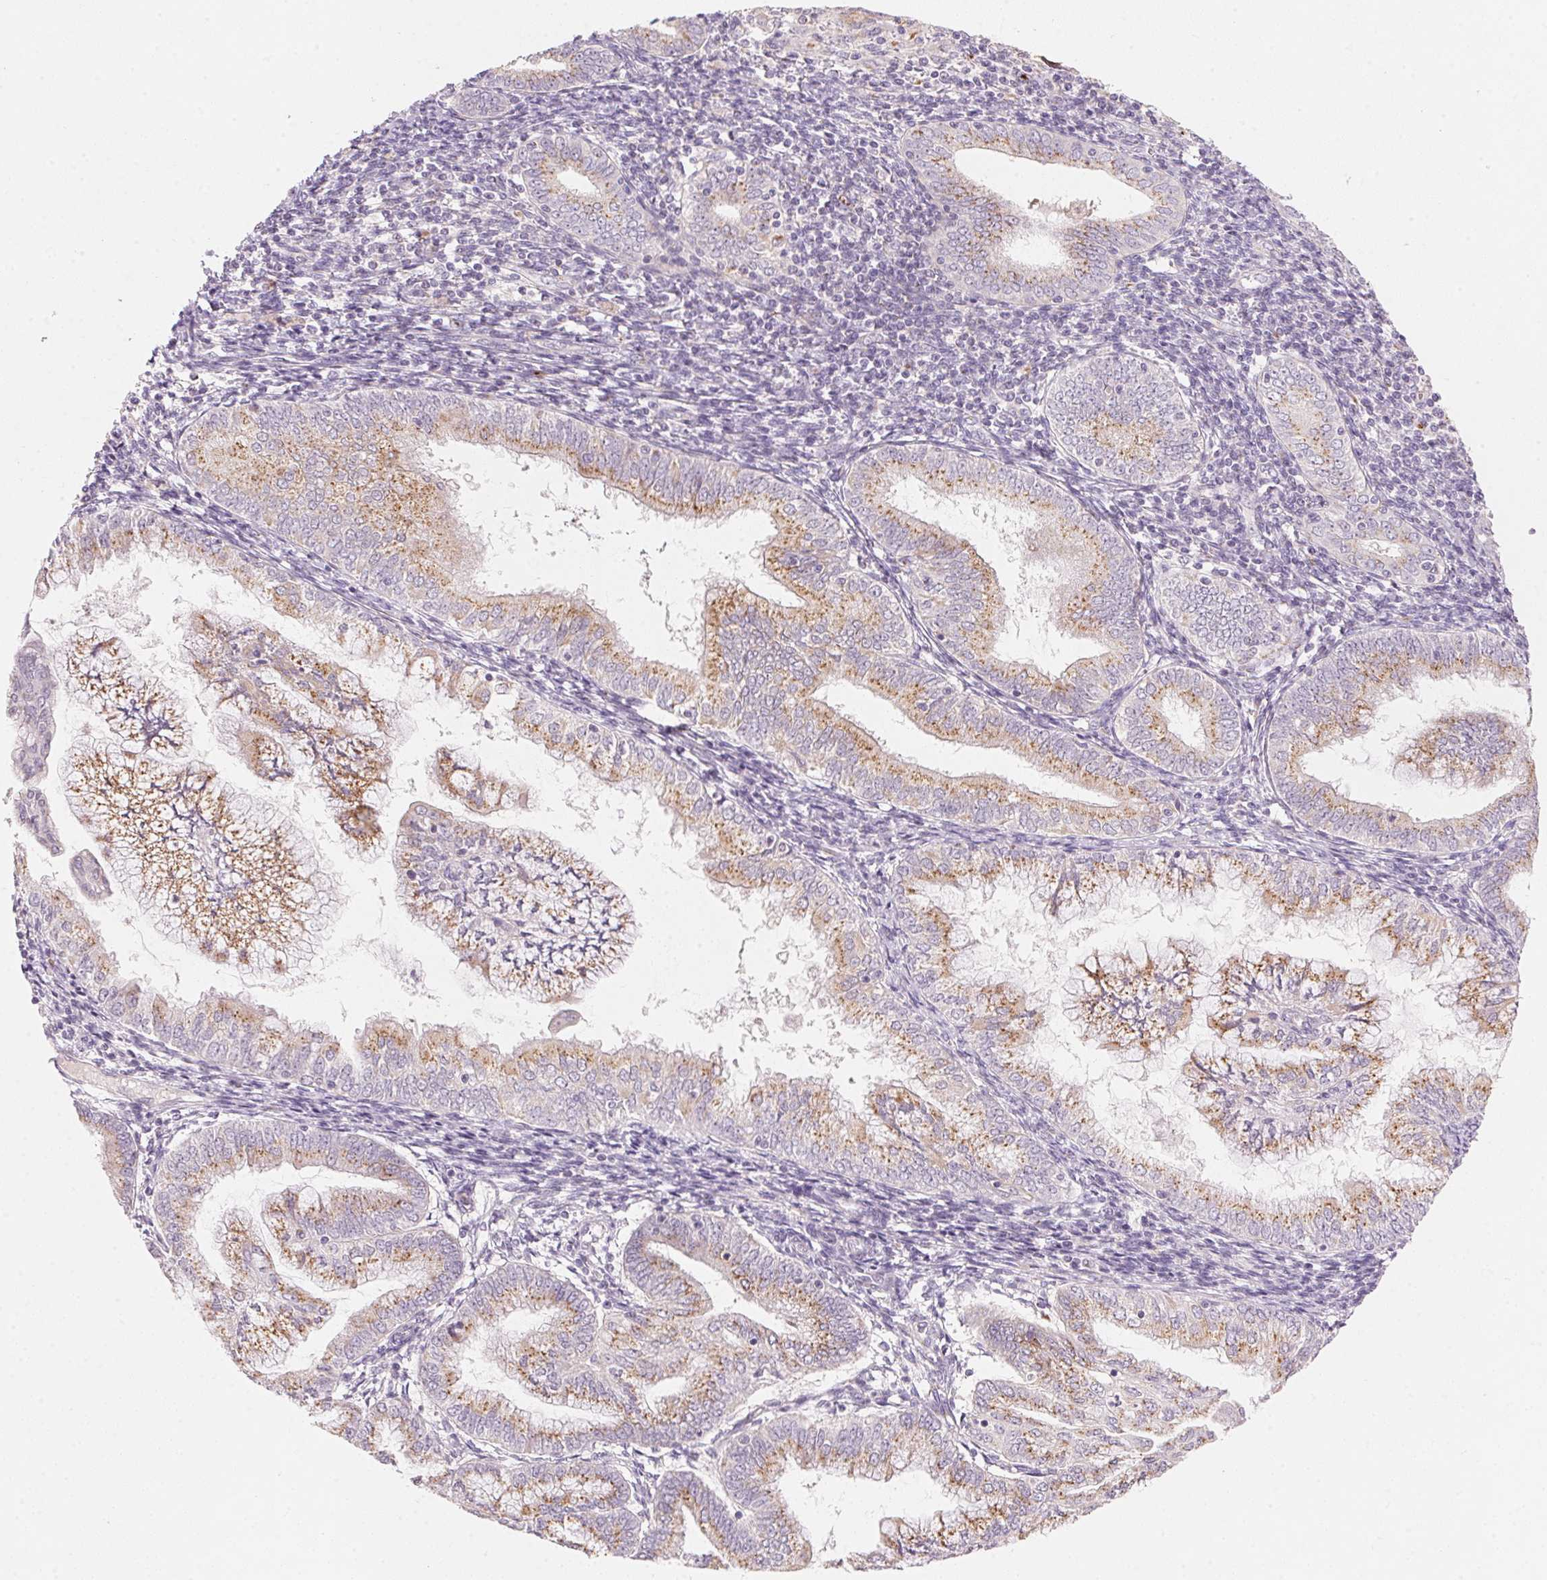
{"staining": {"intensity": "moderate", "quantity": ">75%", "location": "cytoplasmic/membranous"}, "tissue": "endometrial cancer", "cell_type": "Tumor cells", "image_type": "cancer", "snomed": [{"axis": "morphology", "description": "Adenocarcinoma, NOS"}, {"axis": "topography", "description": "Endometrium"}], "caption": "DAB immunohistochemical staining of endometrial cancer (adenocarcinoma) displays moderate cytoplasmic/membranous protein positivity in about >75% of tumor cells. (Stains: DAB in brown, nuclei in blue, Microscopy: brightfield microscopy at high magnification).", "gene": "DRAM2", "patient": {"sex": "female", "age": 55}}